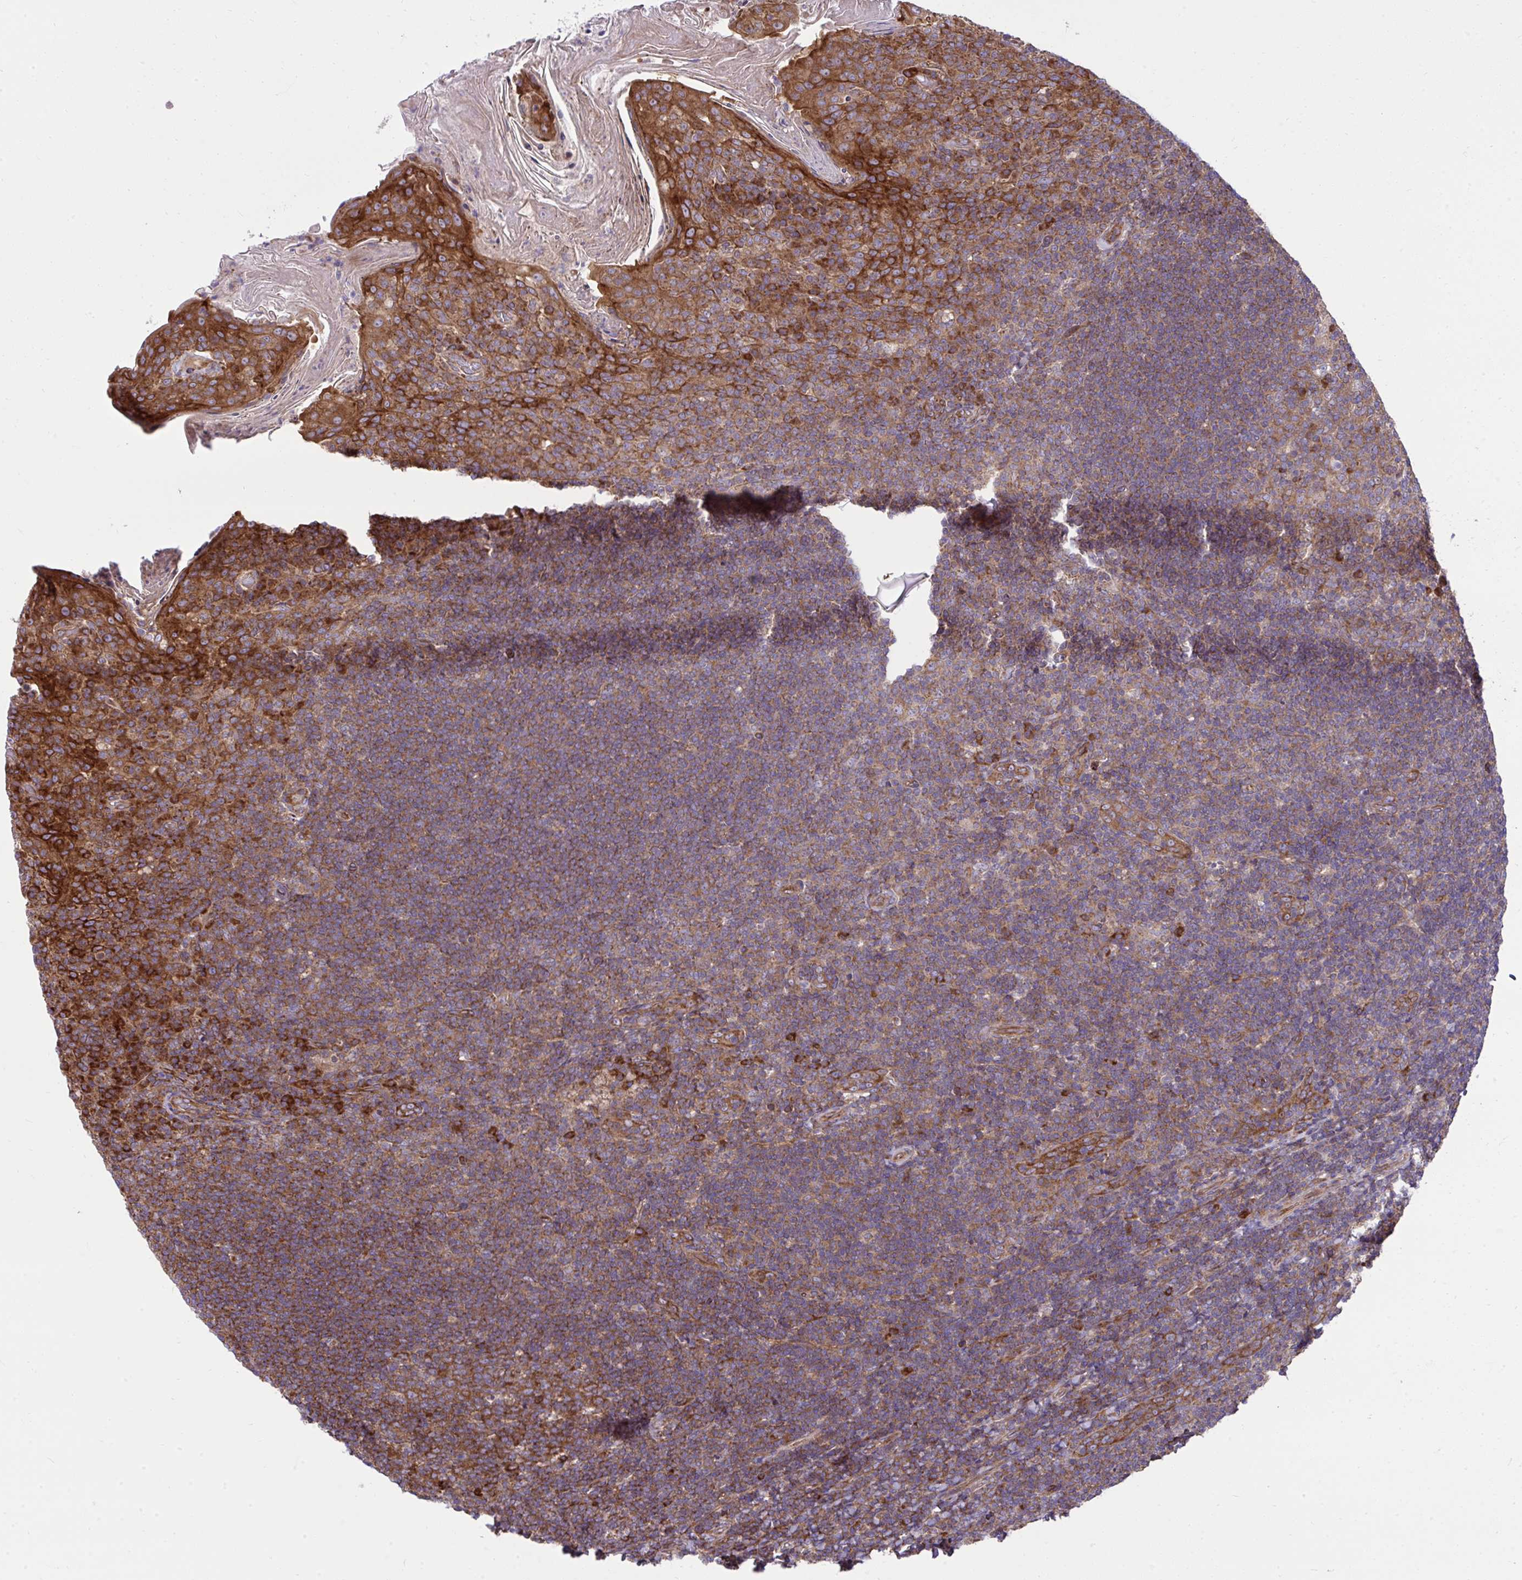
{"staining": {"intensity": "moderate", "quantity": ">75%", "location": "cytoplasmic/membranous"}, "tissue": "tonsil", "cell_type": "Germinal center cells", "image_type": "normal", "snomed": [{"axis": "morphology", "description": "Normal tissue, NOS"}, {"axis": "topography", "description": "Tonsil"}], "caption": "Immunohistochemistry (IHC) (DAB) staining of benign human tonsil reveals moderate cytoplasmic/membranous protein expression in about >75% of germinal center cells.", "gene": "NMNAT3", "patient": {"sex": "female", "age": 10}}